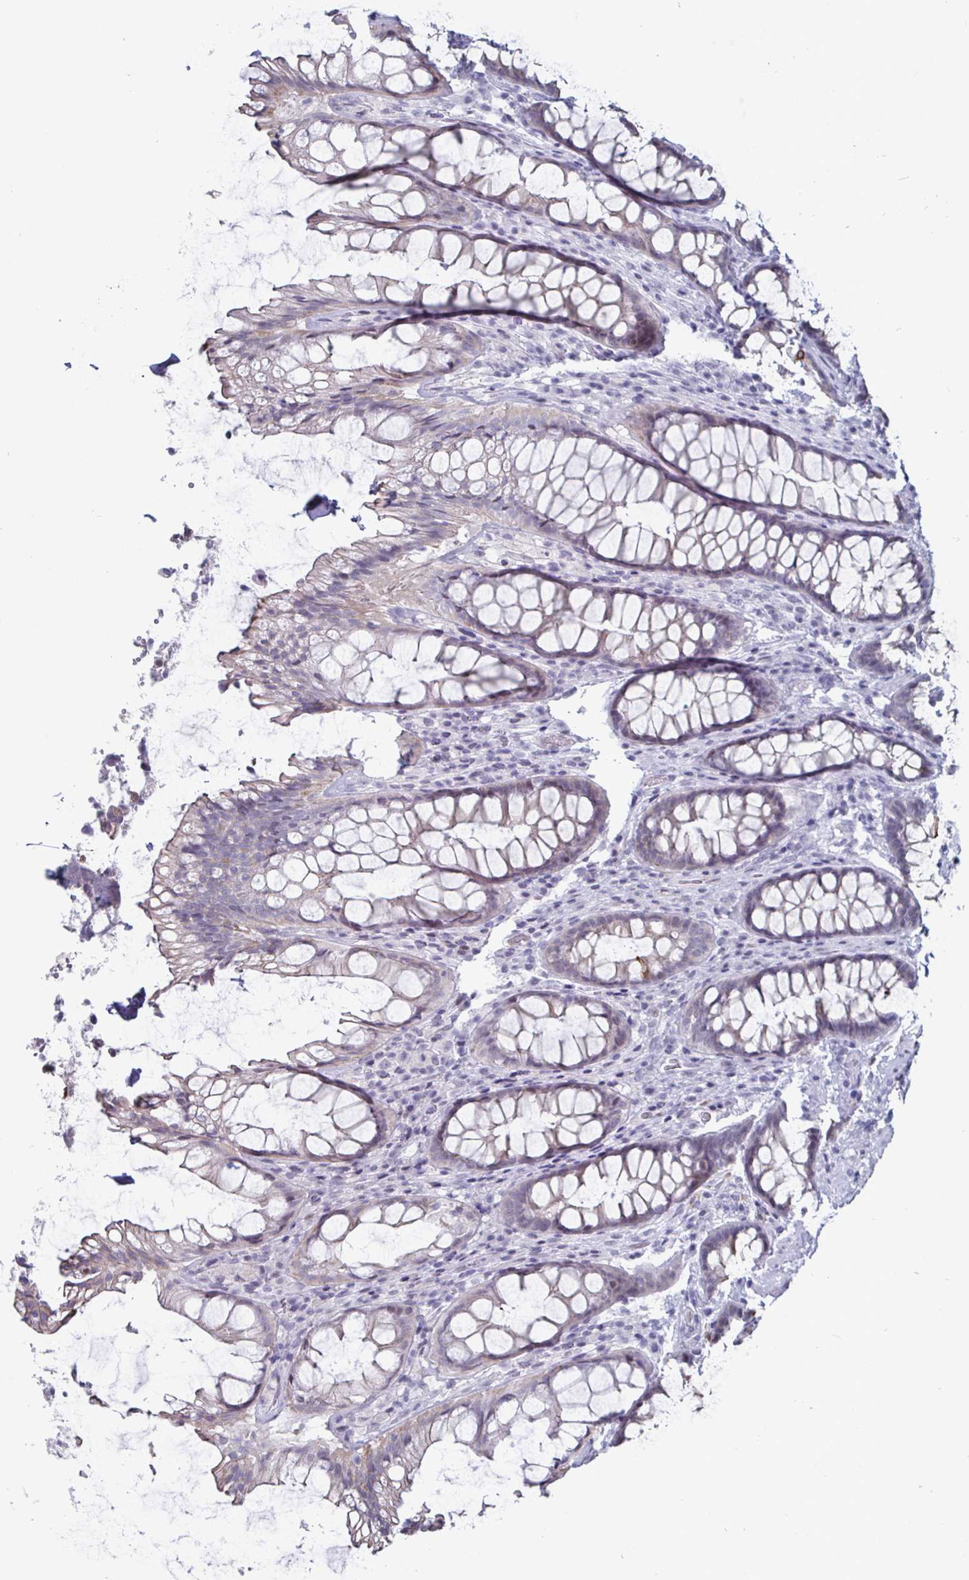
{"staining": {"intensity": "negative", "quantity": "none", "location": "none"}, "tissue": "rectum", "cell_type": "Glandular cells", "image_type": "normal", "snomed": [{"axis": "morphology", "description": "Normal tissue, NOS"}, {"axis": "topography", "description": "Rectum"}], "caption": "An image of human rectum is negative for staining in glandular cells. The staining was performed using DAB to visualize the protein expression in brown, while the nuclei were stained in blue with hematoxylin (Magnification: 20x).", "gene": "OOSP2", "patient": {"sex": "male", "age": 72}}